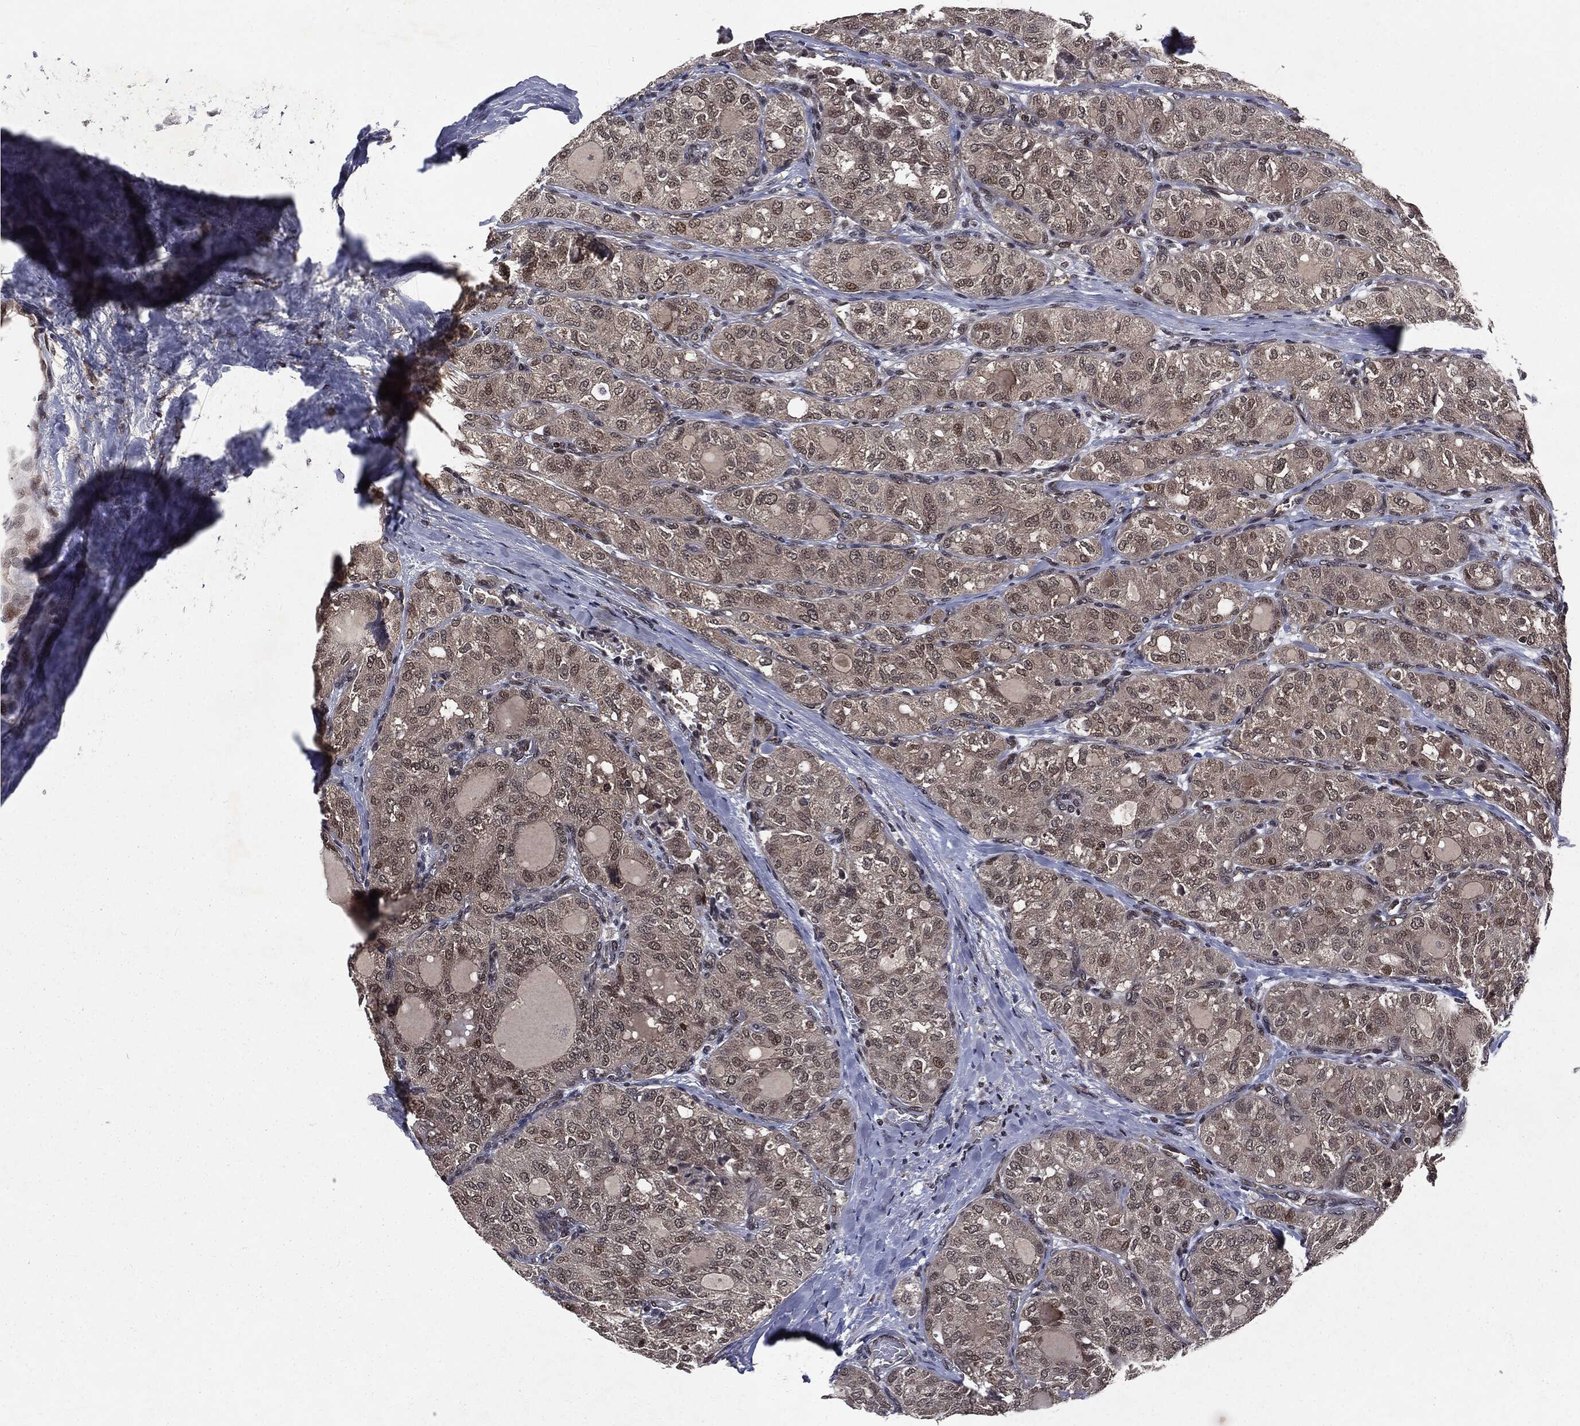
{"staining": {"intensity": "negative", "quantity": "none", "location": "none"}, "tissue": "thyroid cancer", "cell_type": "Tumor cells", "image_type": "cancer", "snomed": [{"axis": "morphology", "description": "Follicular adenoma carcinoma, NOS"}, {"axis": "topography", "description": "Thyroid gland"}], "caption": "High magnification brightfield microscopy of follicular adenoma carcinoma (thyroid) stained with DAB (brown) and counterstained with hematoxylin (blue): tumor cells show no significant staining. (Immunohistochemistry, brightfield microscopy, high magnification).", "gene": "STAU2", "patient": {"sex": "male", "age": 75}}